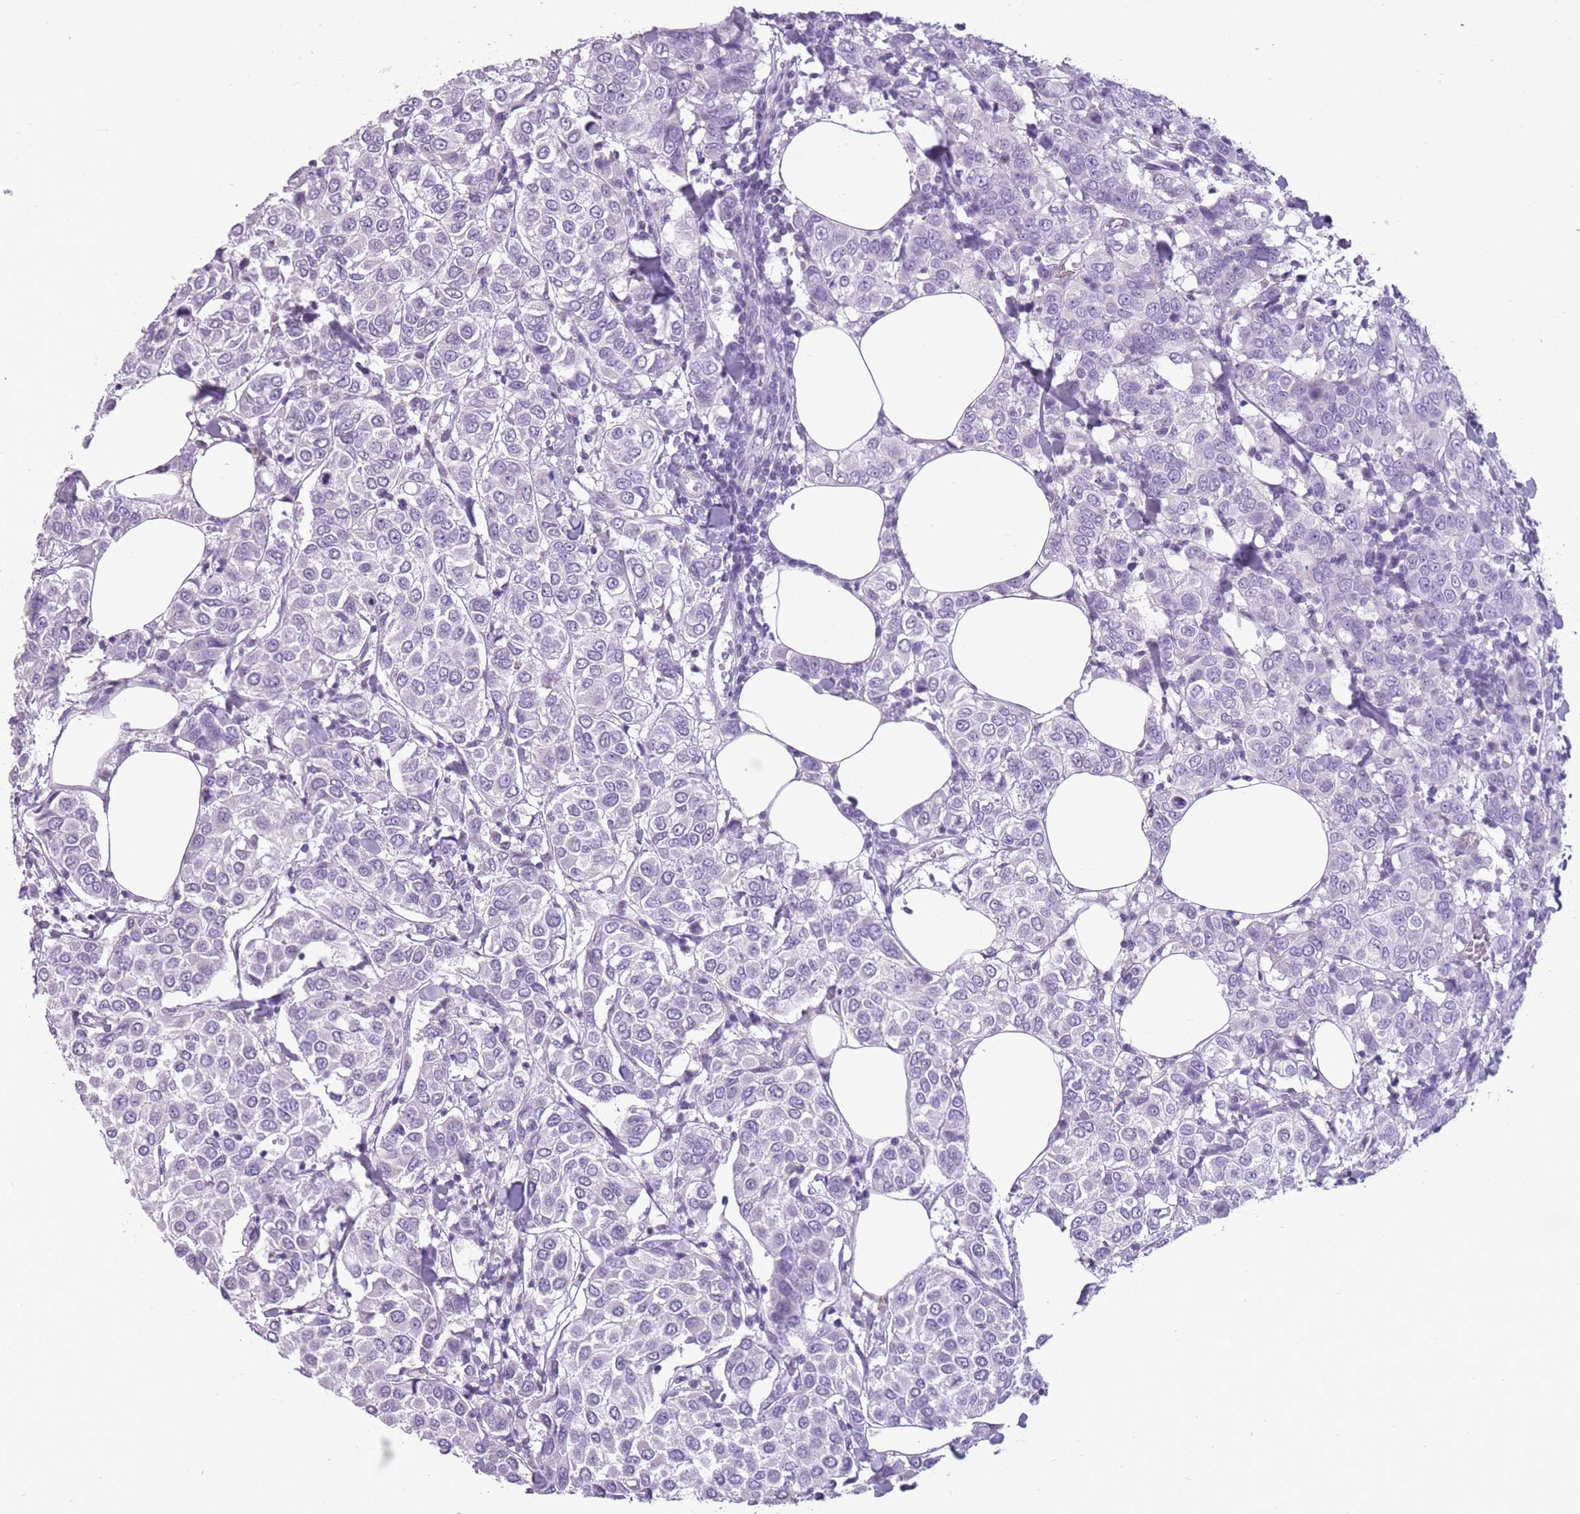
{"staining": {"intensity": "negative", "quantity": "none", "location": "none"}, "tissue": "breast cancer", "cell_type": "Tumor cells", "image_type": "cancer", "snomed": [{"axis": "morphology", "description": "Duct carcinoma"}, {"axis": "topography", "description": "Breast"}], "caption": "This is an immunohistochemistry photomicrograph of human invasive ductal carcinoma (breast). There is no positivity in tumor cells.", "gene": "GOLGA6D", "patient": {"sex": "female", "age": 55}}